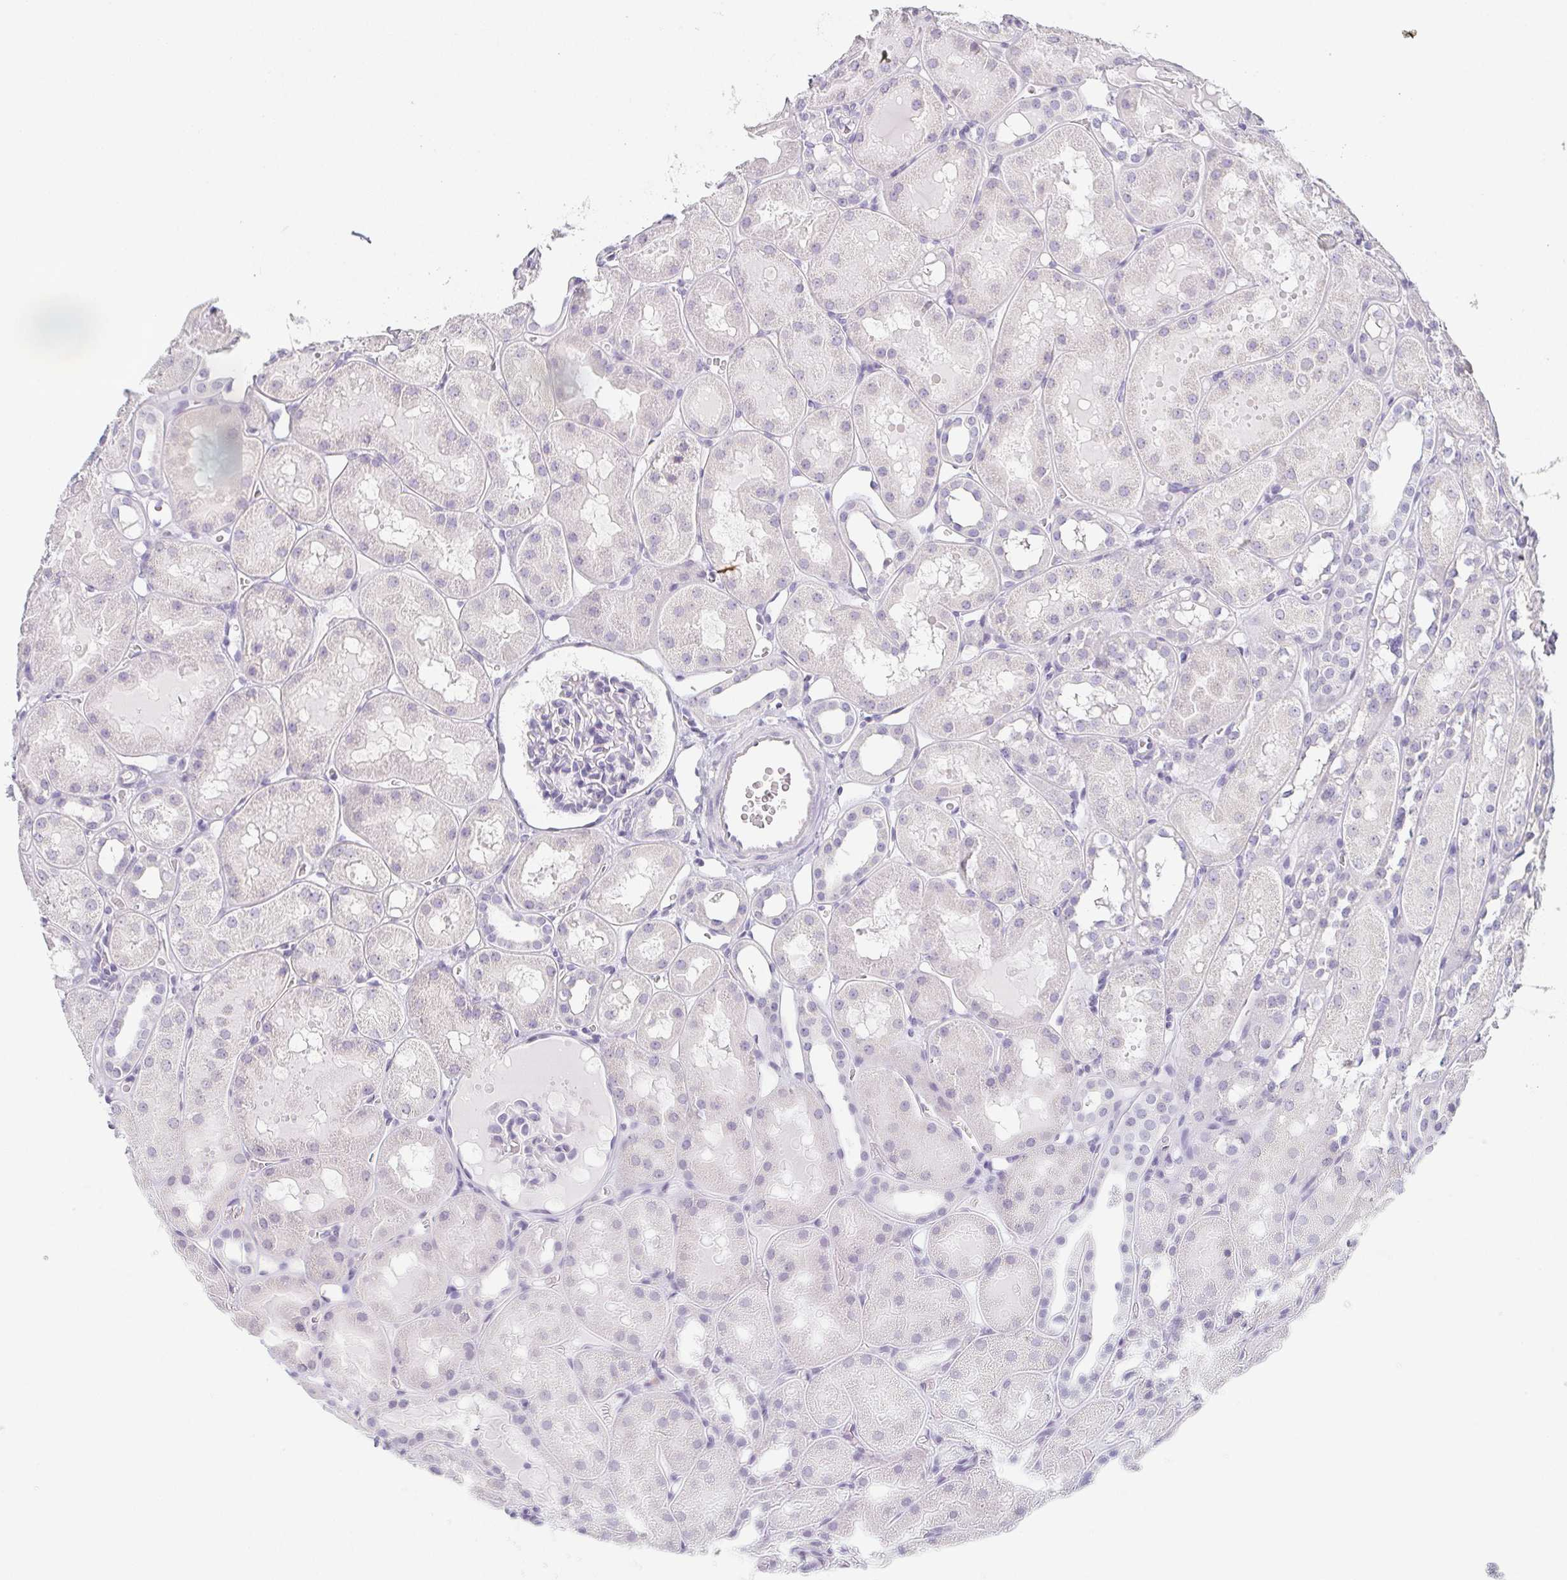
{"staining": {"intensity": "negative", "quantity": "none", "location": "none"}, "tissue": "kidney", "cell_type": "Cells in glomeruli", "image_type": "normal", "snomed": [{"axis": "morphology", "description": "Normal tissue, NOS"}, {"axis": "topography", "description": "Kidney"}, {"axis": "topography", "description": "Urinary bladder"}], "caption": "Immunohistochemistry (IHC) of unremarkable human kidney shows no expression in cells in glomeruli. (DAB IHC, high magnification).", "gene": "PRR27", "patient": {"sex": "male", "age": 16}}